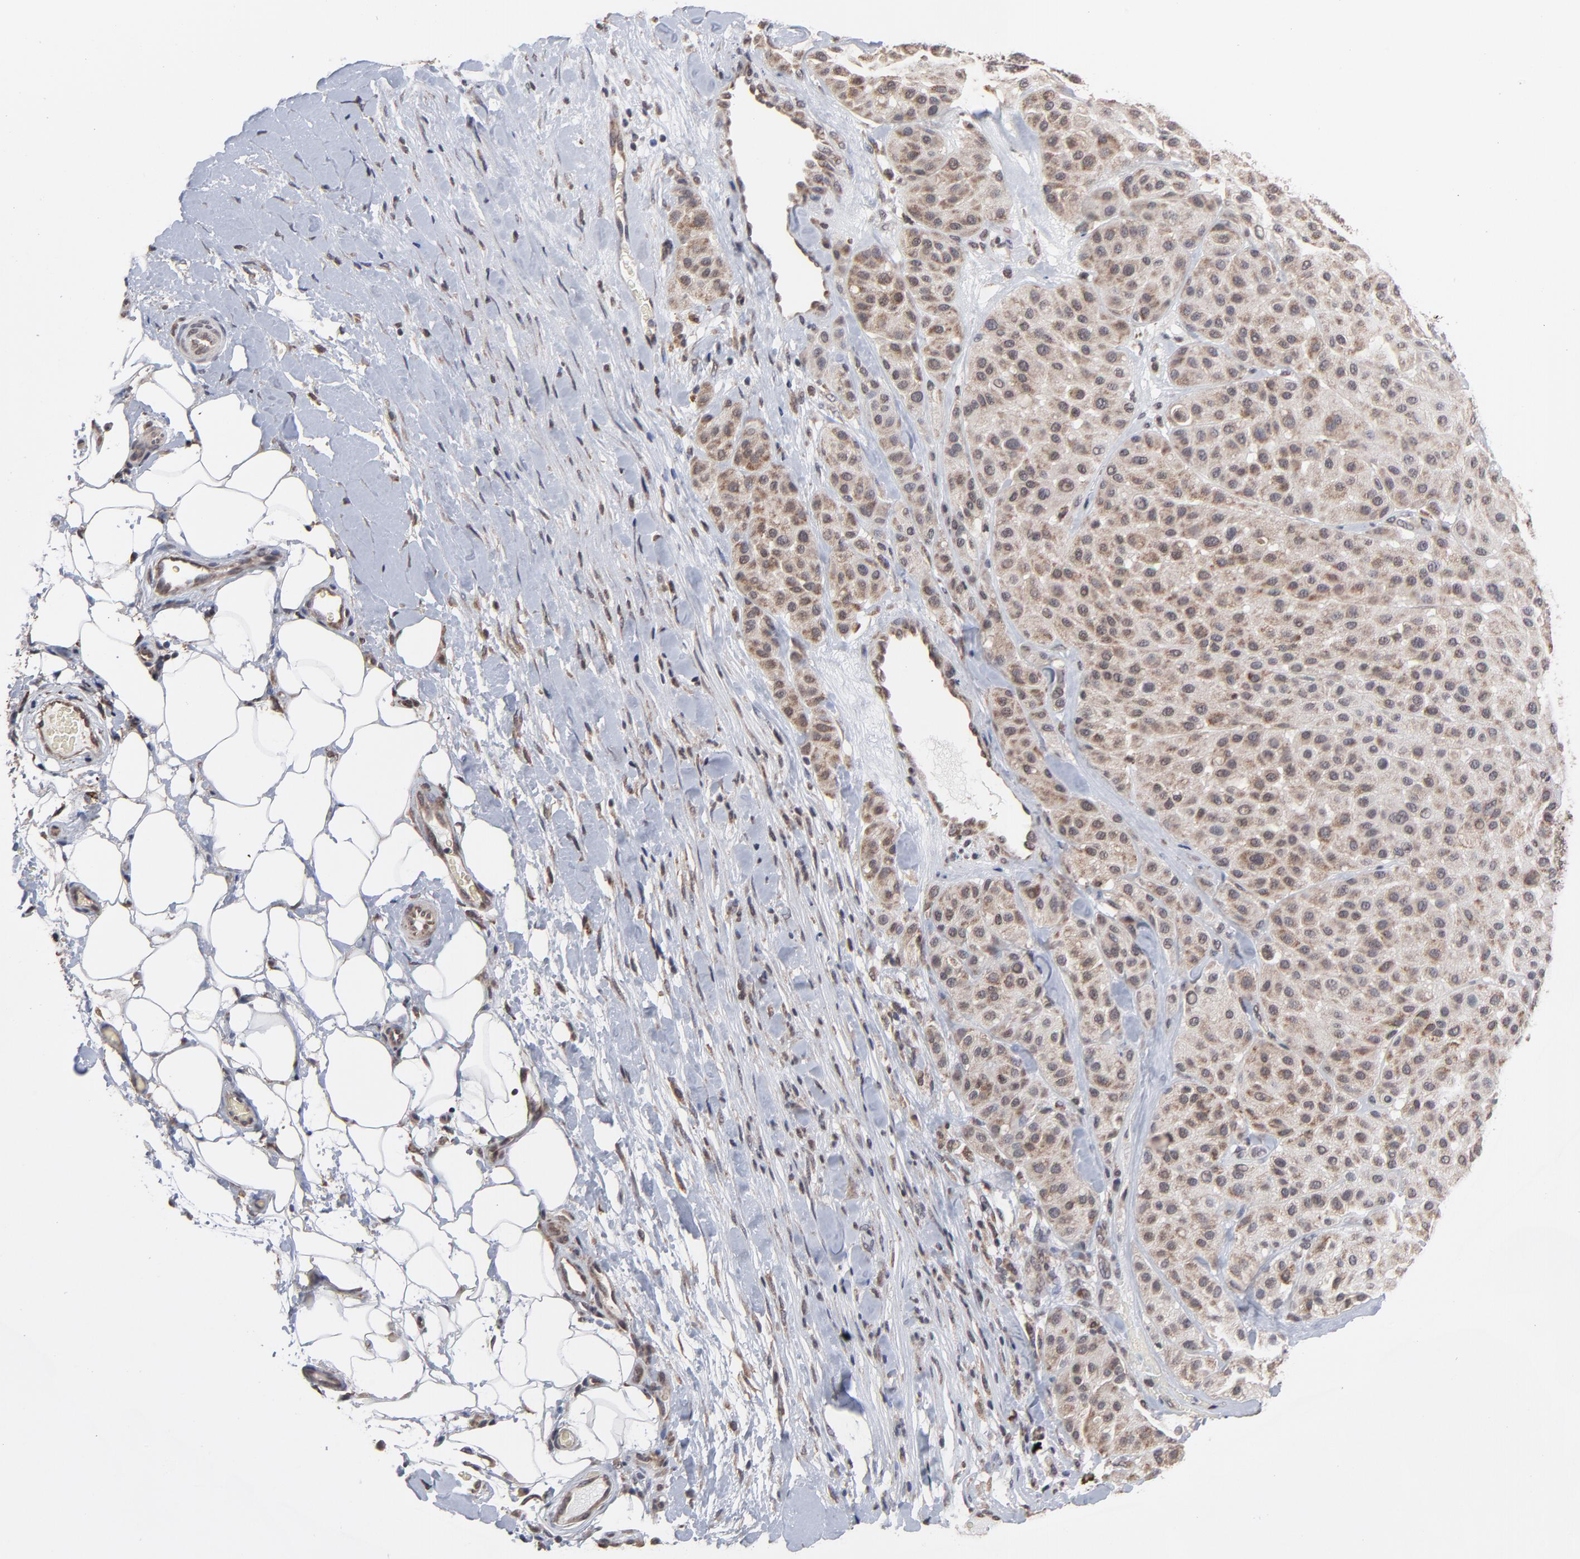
{"staining": {"intensity": "moderate", "quantity": "25%-75%", "location": "cytoplasmic/membranous"}, "tissue": "melanoma", "cell_type": "Tumor cells", "image_type": "cancer", "snomed": [{"axis": "morphology", "description": "Normal tissue, NOS"}, {"axis": "morphology", "description": "Malignant melanoma, Metastatic site"}, {"axis": "topography", "description": "Skin"}], "caption": "Malignant melanoma (metastatic site) stained with immunohistochemistry (IHC) demonstrates moderate cytoplasmic/membranous positivity in about 25%-75% of tumor cells. Nuclei are stained in blue.", "gene": "CHM", "patient": {"sex": "male", "age": 41}}